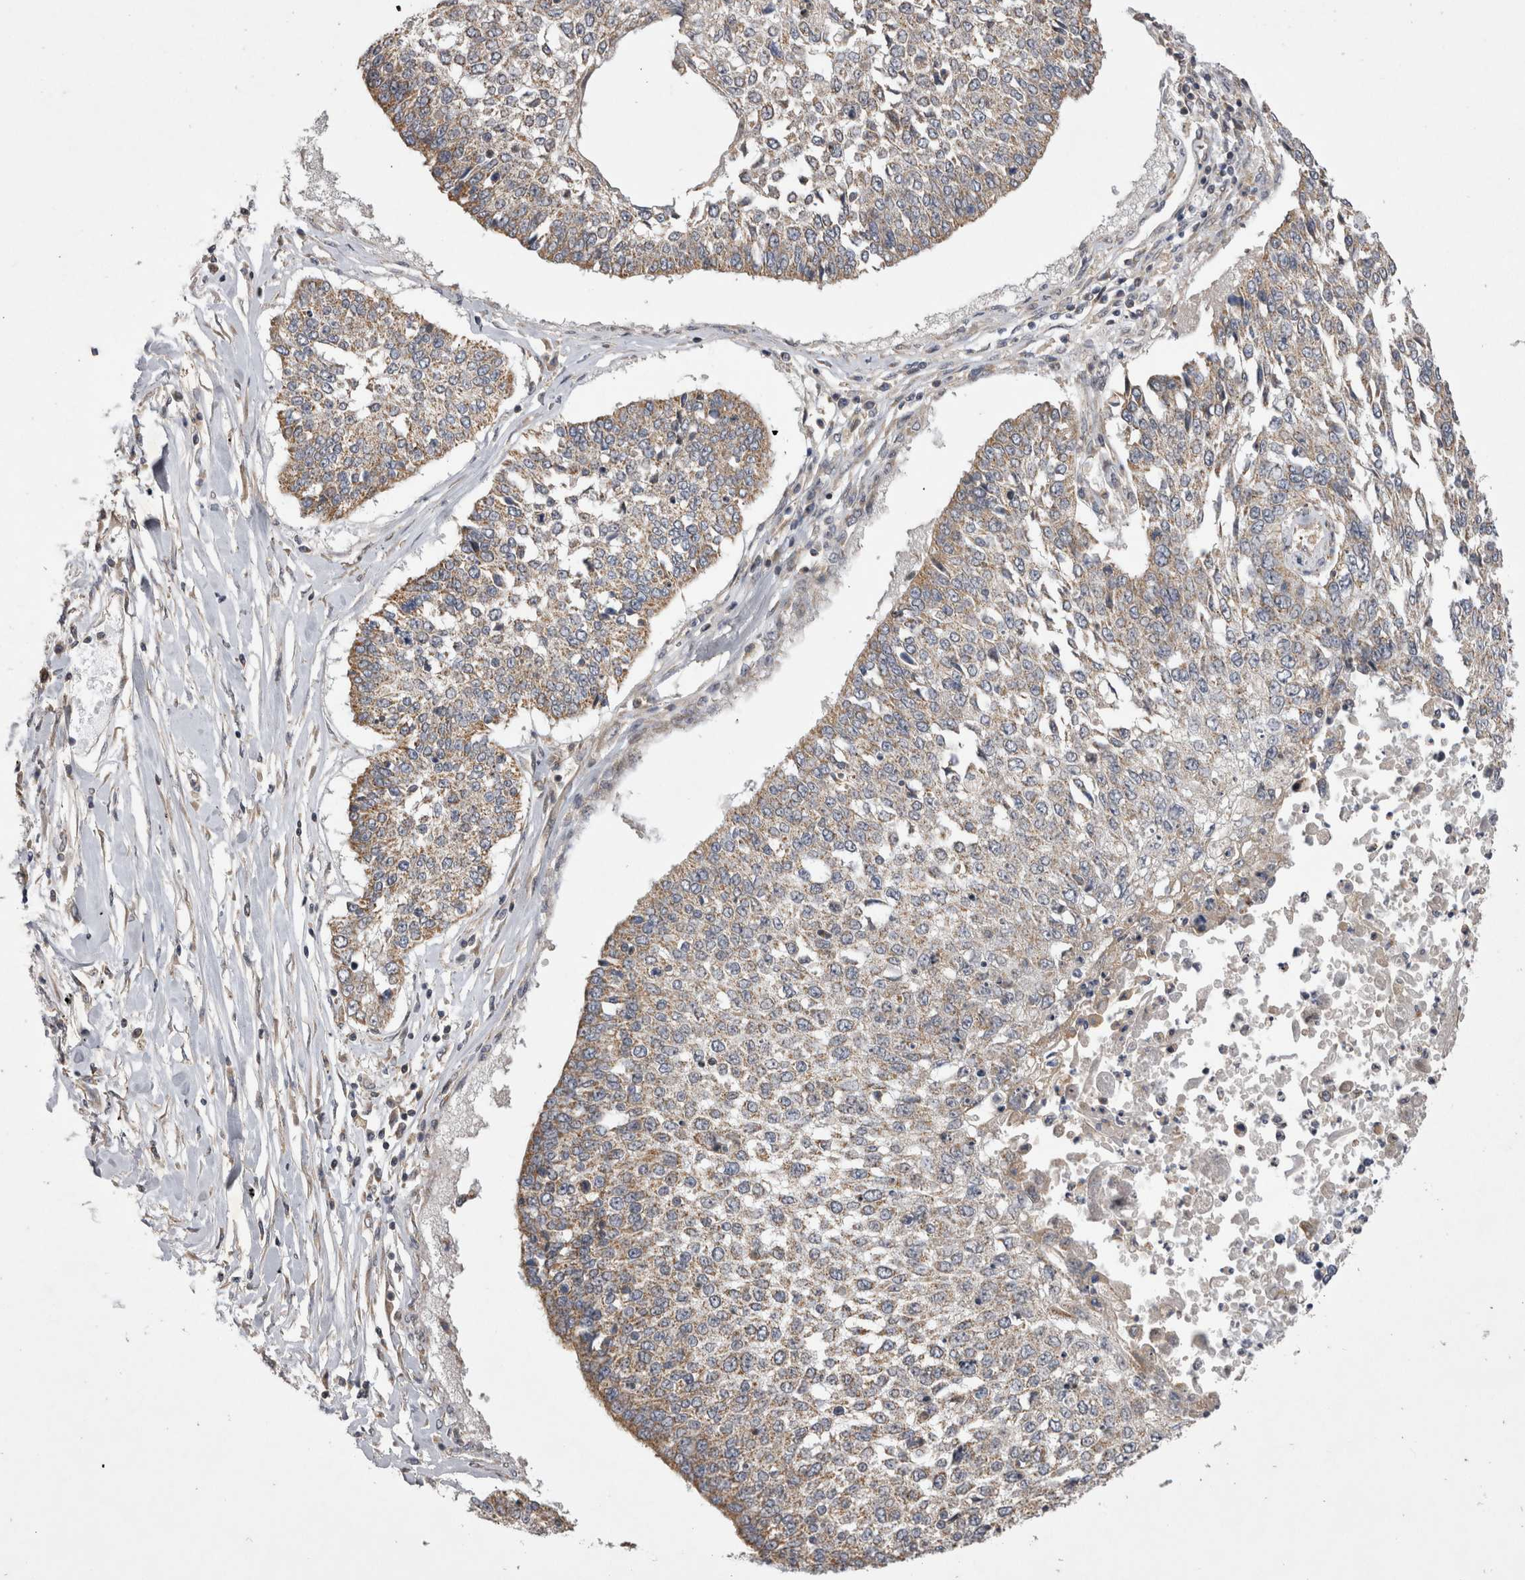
{"staining": {"intensity": "weak", "quantity": "25%-75%", "location": "cytoplasmic/membranous"}, "tissue": "lung cancer", "cell_type": "Tumor cells", "image_type": "cancer", "snomed": [{"axis": "morphology", "description": "Normal tissue, NOS"}, {"axis": "morphology", "description": "Squamous cell carcinoma, NOS"}, {"axis": "topography", "description": "Cartilage tissue"}, {"axis": "topography", "description": "Bronchus"}, {"axis": "topography", "description": "Lung"}, {"axis": "topography", "description": "Peripheral nerve tissue"}], "caption": "Lung cancer was stained to show a protein in brown. There is low levels of weak cytoplasmic/membranous staining in approximately 25%-75% of tumor cells.", "gene": "TSPOAP1", "patient": {"sex": "female", "age": 49}}